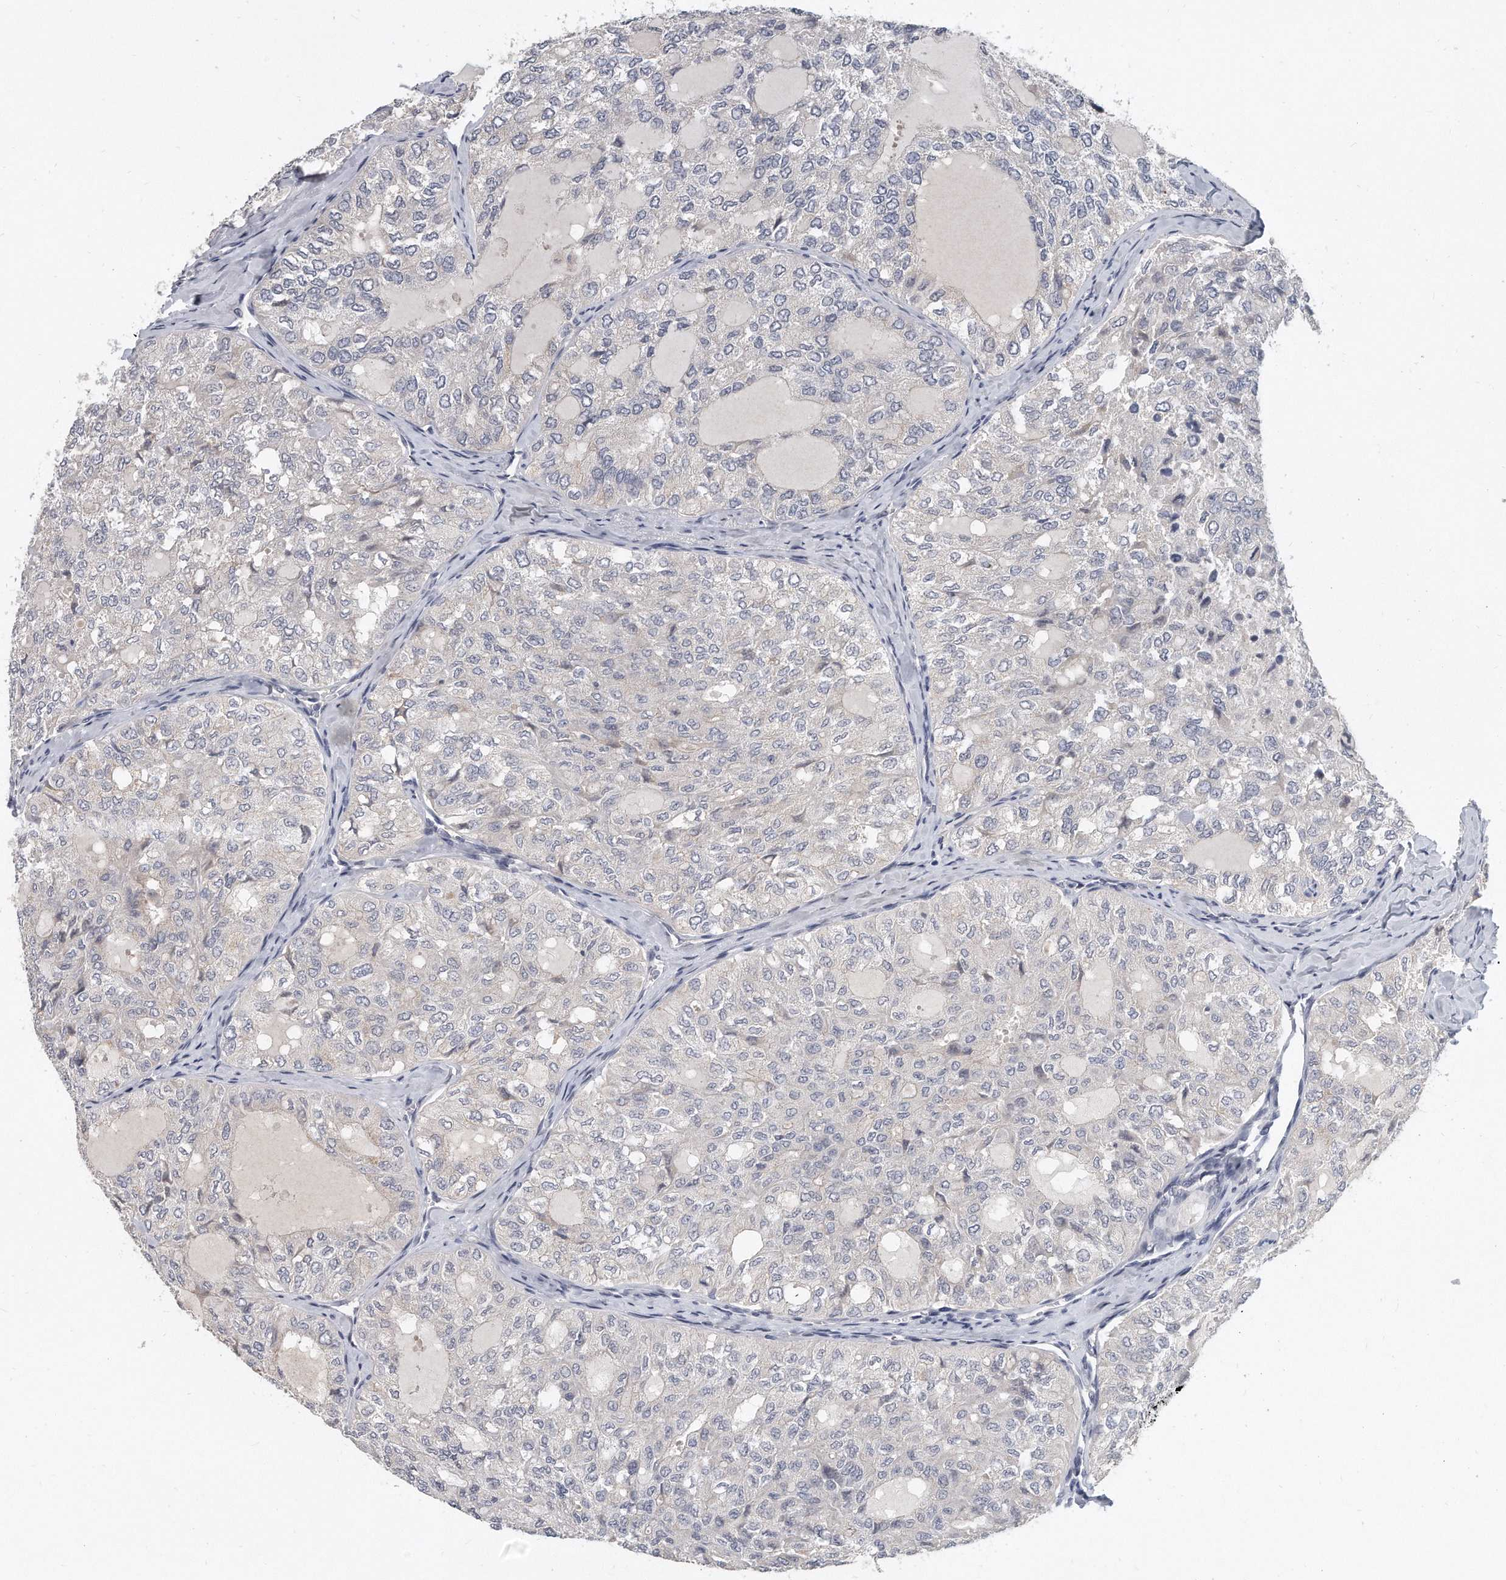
{"staining": {"intensity": "negative", "quantity": "none", "location": "none"}, "tissue": "thyroid cancer", "cell_type": "Tumor cells", "image_type": "cancer", "snomed": [{"axis": "morphology", "description": "Follicular adenoma carcinoma, NOS"}, {"axis": "topography", "description": "Thyroid gland"}], "caption": "This is a image of IHC staining of follicular adenoma carcinoma (thyroid), which shows no expression in tumor cells.", "gene": "KLHL7", "patient": {"sex": "male", "age": 75}}